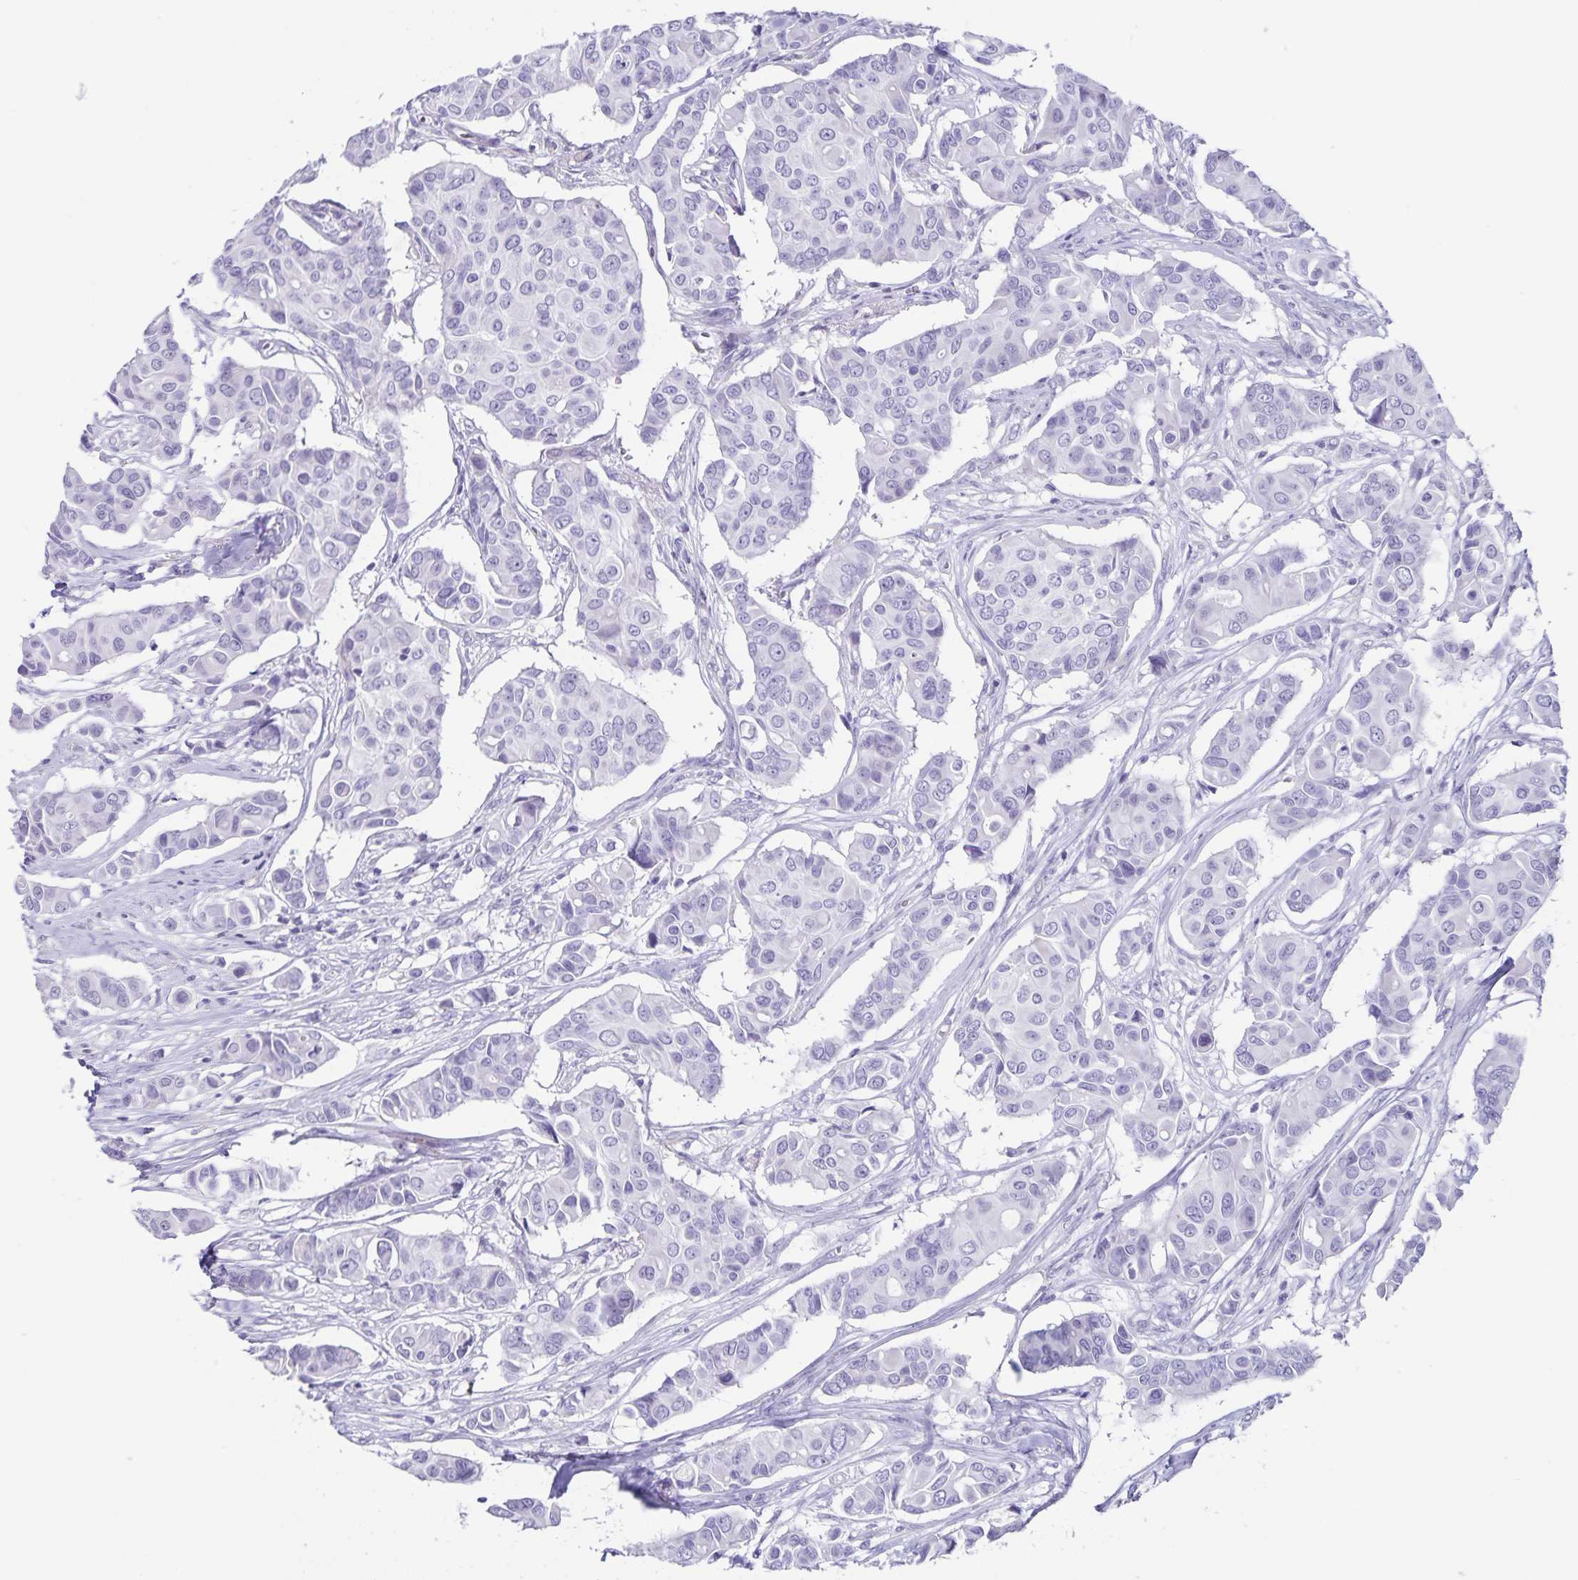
{"staining": {"intensity": "negative", "quantity": "none", "location": "none"}, "tissue": "breast cancer", "cell_type": "Tumor cells", "image_type": "cancer", "snomed": [{"axis": "morphology", "description": "Normal tissue, NOS"}, {"axis": "morphology", "description": "Duct carcinoma"}, {"axis": "topography", "description": "Skin"}, {"axis": "topography", "description": "Breast"}], "caption": "Breast invasive ductal carcinoma stained for a protein using immunohistochemistry exhibits no expression tumor cells.", "gene": "SYNM", "patient": {"sex": "female", "age": 54}}